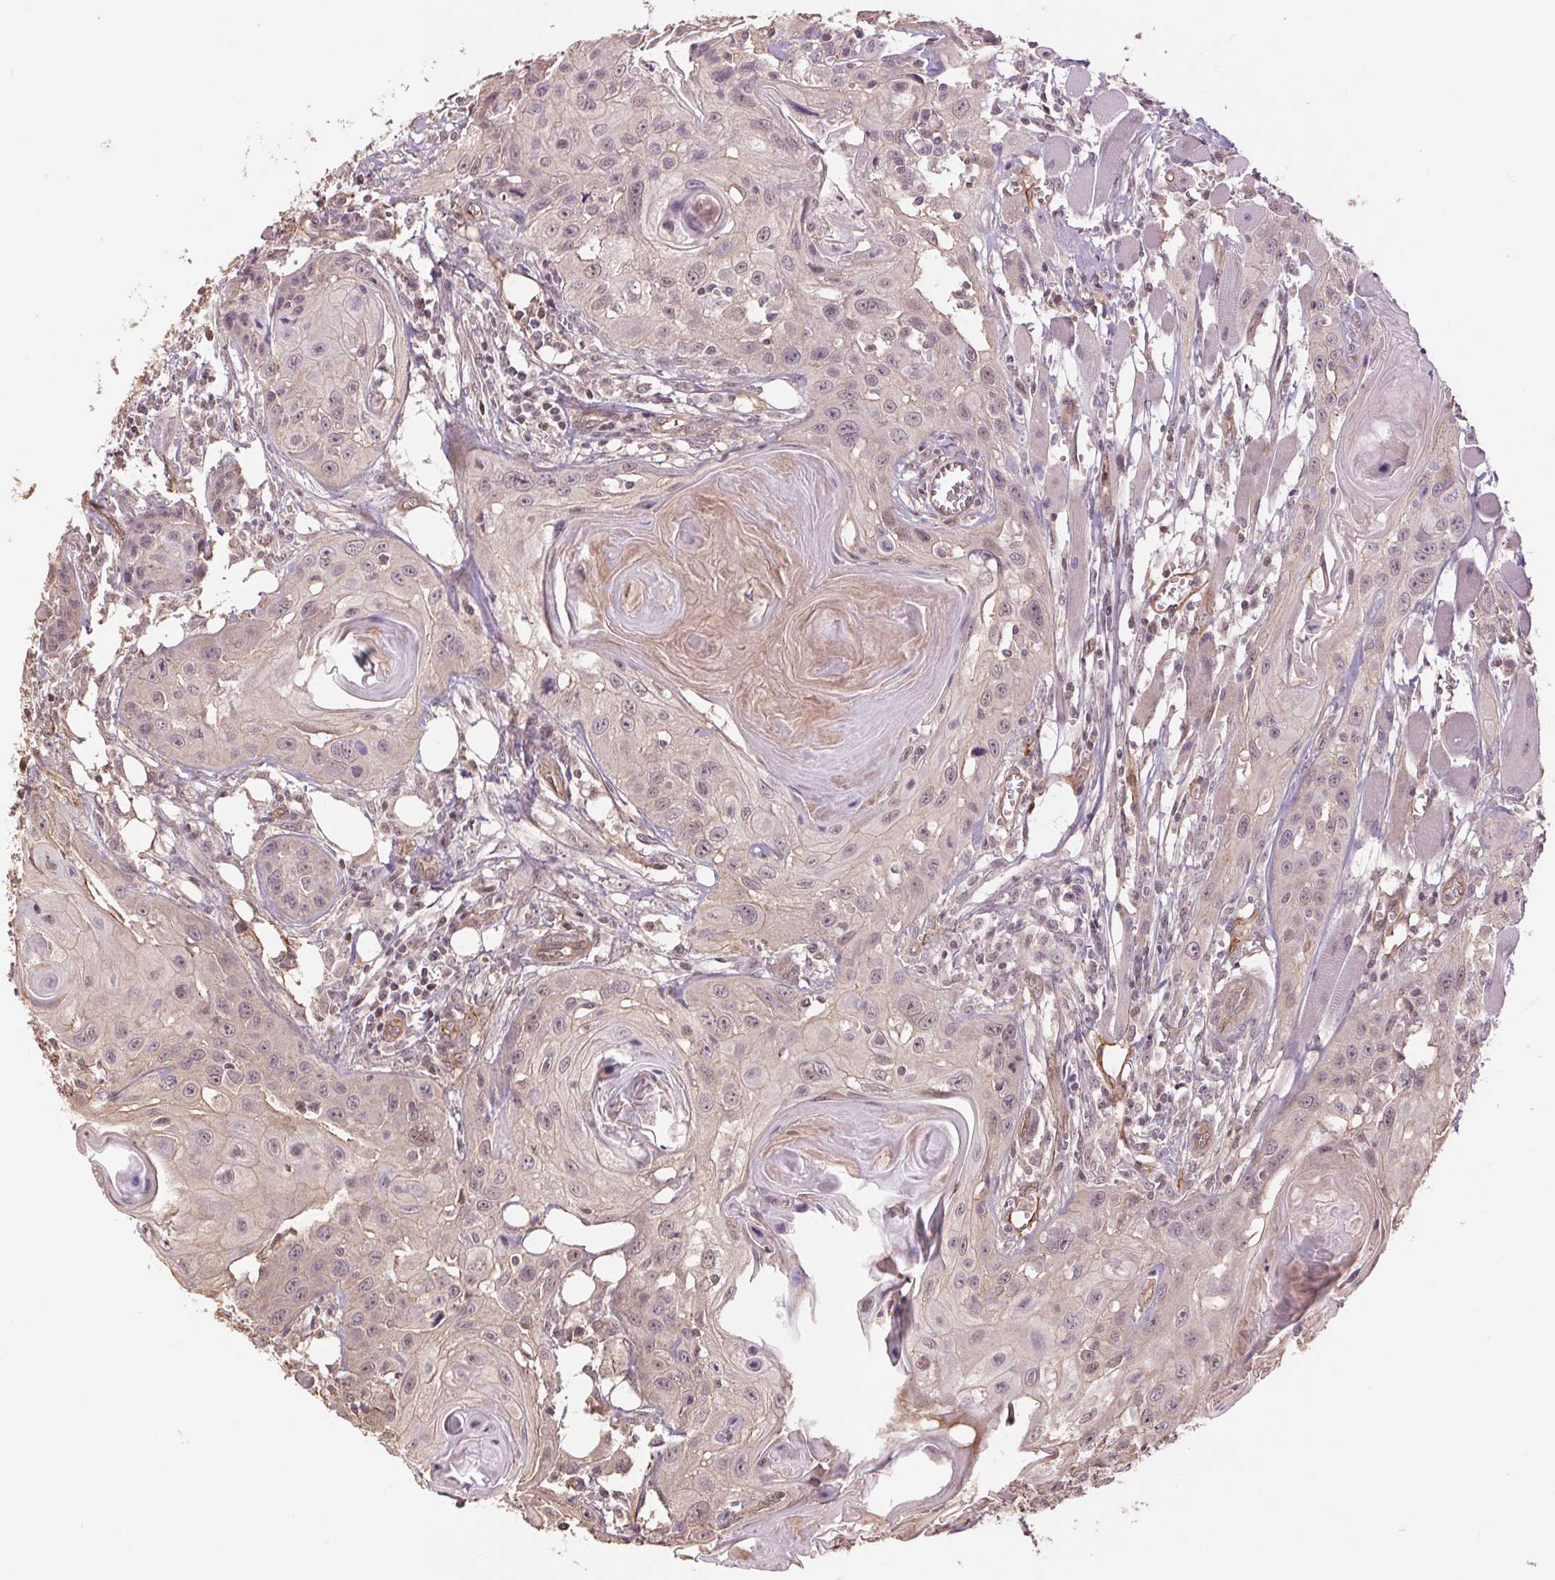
{"staining": {"intensity": "weak", "quantity": "<25%", "location": "nuclear"}, "tissue": "head and neck cancer", "cell_type": "Tumor cells", "image_type": "cancer", "snomed": [{"axis": "morphology", "description": "Squamous cell carcinoma, NOS"}, {"axis": "topography", "description": "Oral tissue"}, {"axis": "topography", "description": "Head-Neck"}], "caption": "The immunohistochemistry photomicrograph has no significant positivity in tumor cells of squamous cell carcinoma (head and neck) tissue.", "gene": "PALM", "patient": {"sex": "male", "age": 58}}